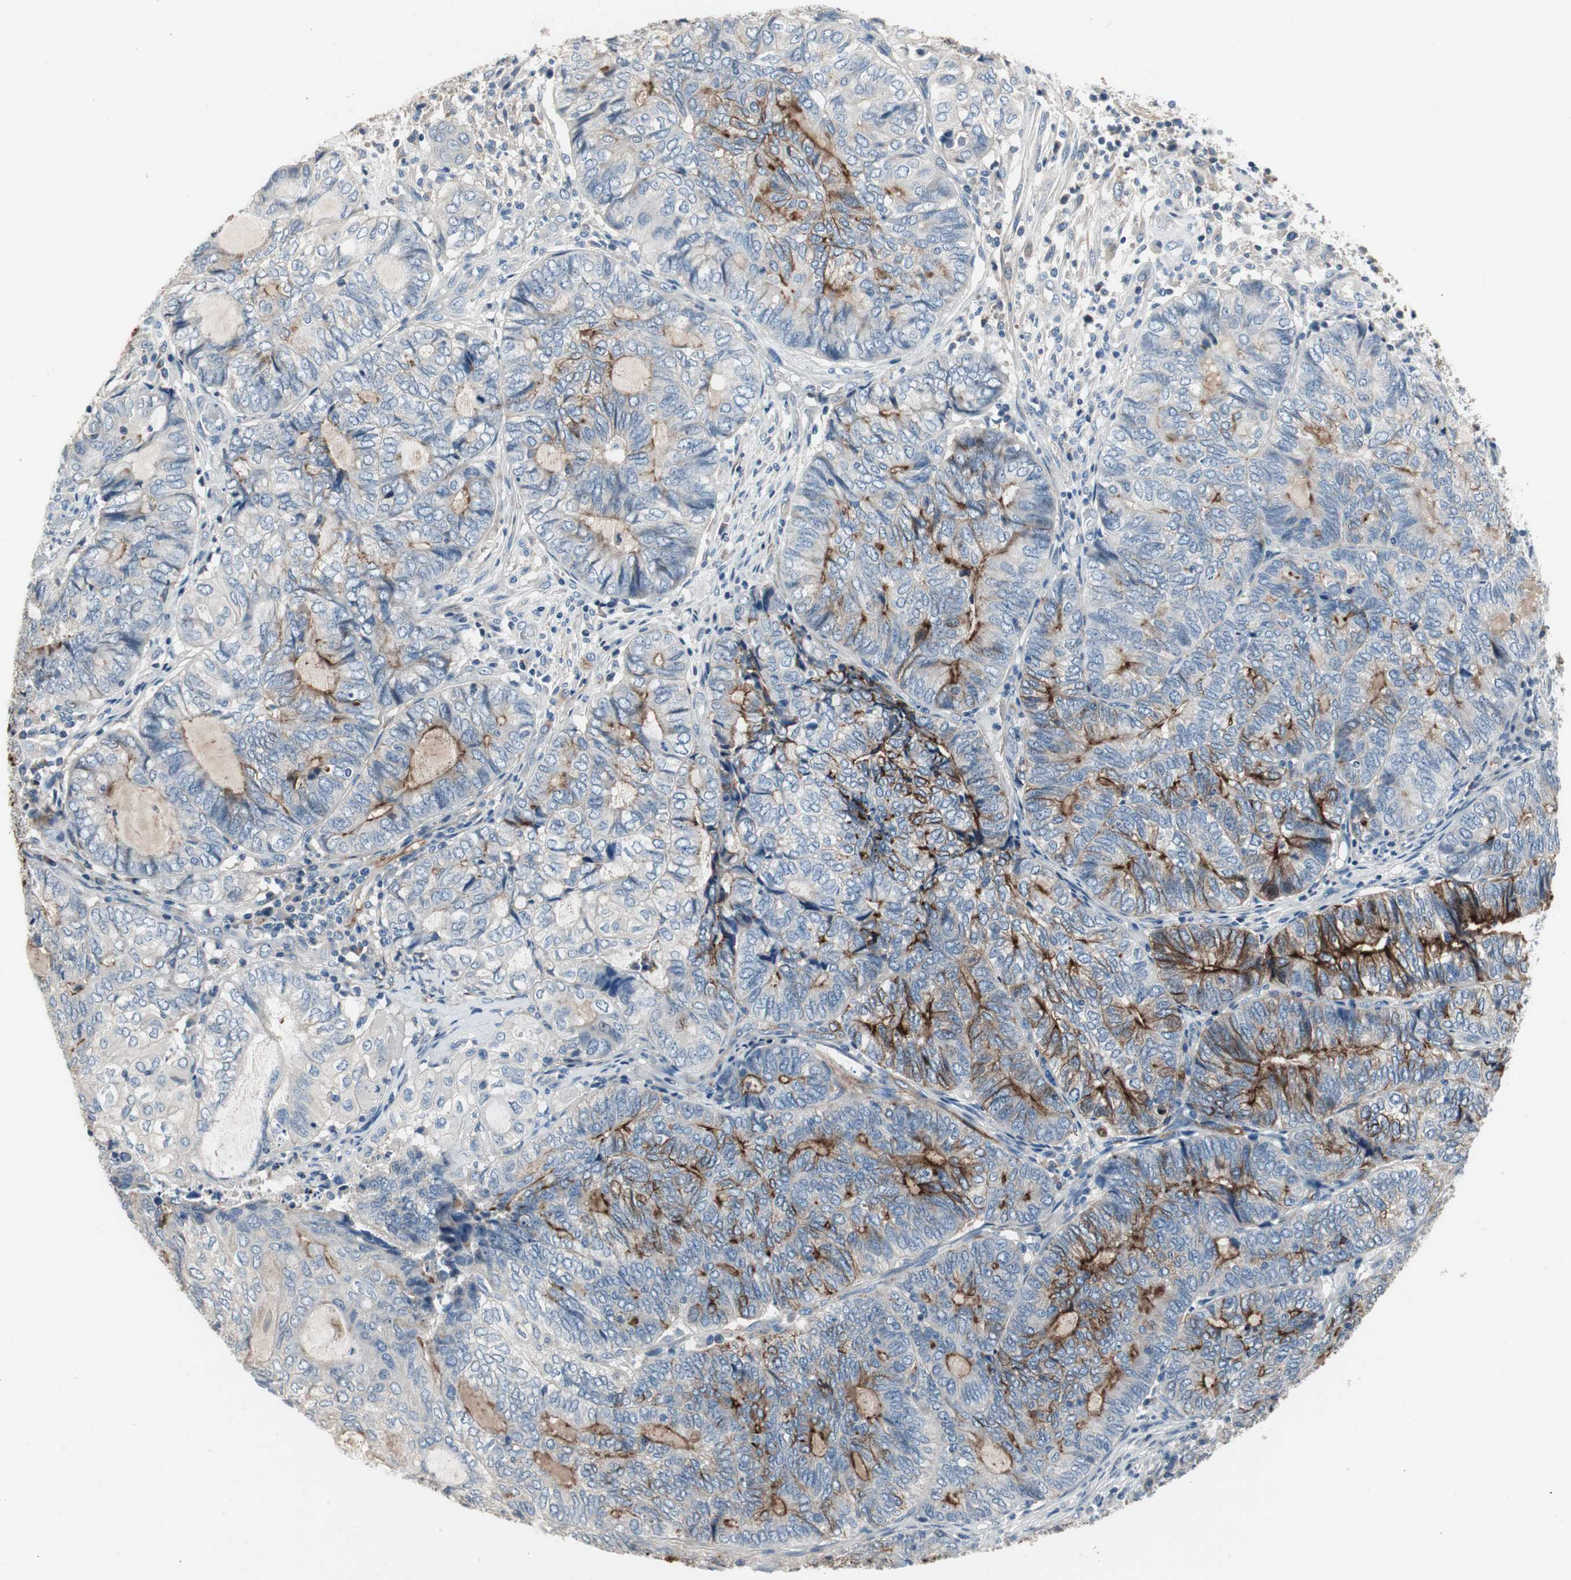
{"staining": {"intensity": "strong", "quantity": "<25%", "location": "cytoplasmic/membranous"}, "tissue": "endometrial cancer", "cell_type": "Tumor cells", "image_type": "cancer", "snomed": [{"axis": "morphology", "description": "Adenocarcinoma, NOS"}, {"axis": "topography", "description": "Uterus"}, {"axis": "topography", "description": "Endometrium"}], "caption": "A high-resolution photomicrograph shows immunohistochemistry staining of endometrial cancer (adenocarcinoma), which exhibits strong cytoplasmic/membranous staining in approximately <25% of tumor cells. Immunohistochemistry stains the protein in brown and the nuclei are stained blue.", "gene": "ALPL", "patient": {"sex": "female", "age": 70}}